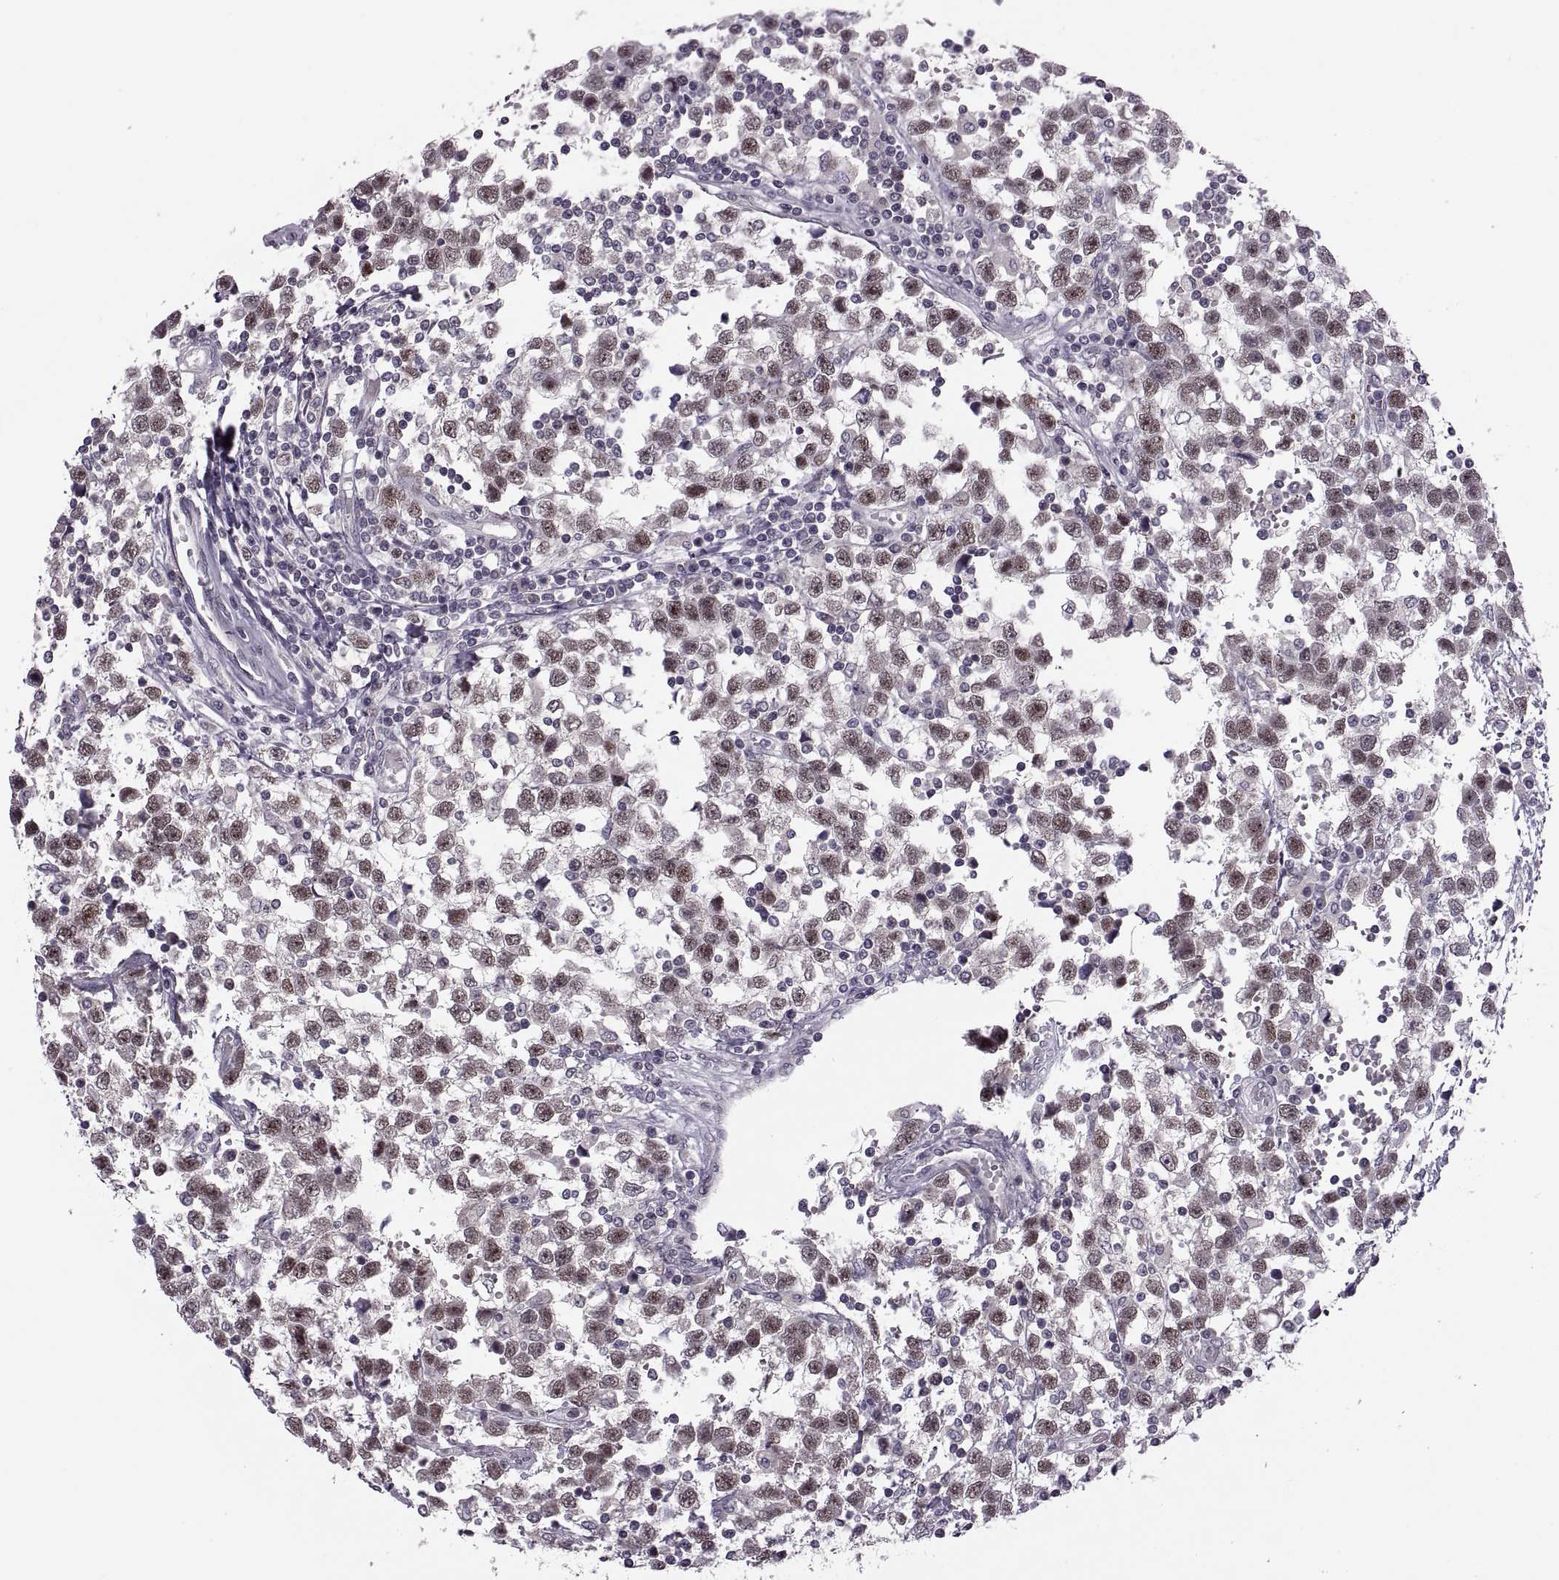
{"staining": {"intensity": "weak", "quantity": "25%-75%", "location": "nuclear"}, "tissue": "testis cancer", "cell_type": "Tumor cells", "image_type": "cancer", "snomed": [{"axis": "morphology", "description": "Seminoma, NOS"}, {"axis": "topography", "description": "Testis"}], "caption": "Testis cancer (seminoma) stained for a protein displays weak nuclear positivity in tumor cells. Using DAB (brown) and hematoxylin (blue) stains, captured at high magnification using brightfield microscopy.", "gene": "CACNA1F", "patient": {"sex": "male", "age": 34}}